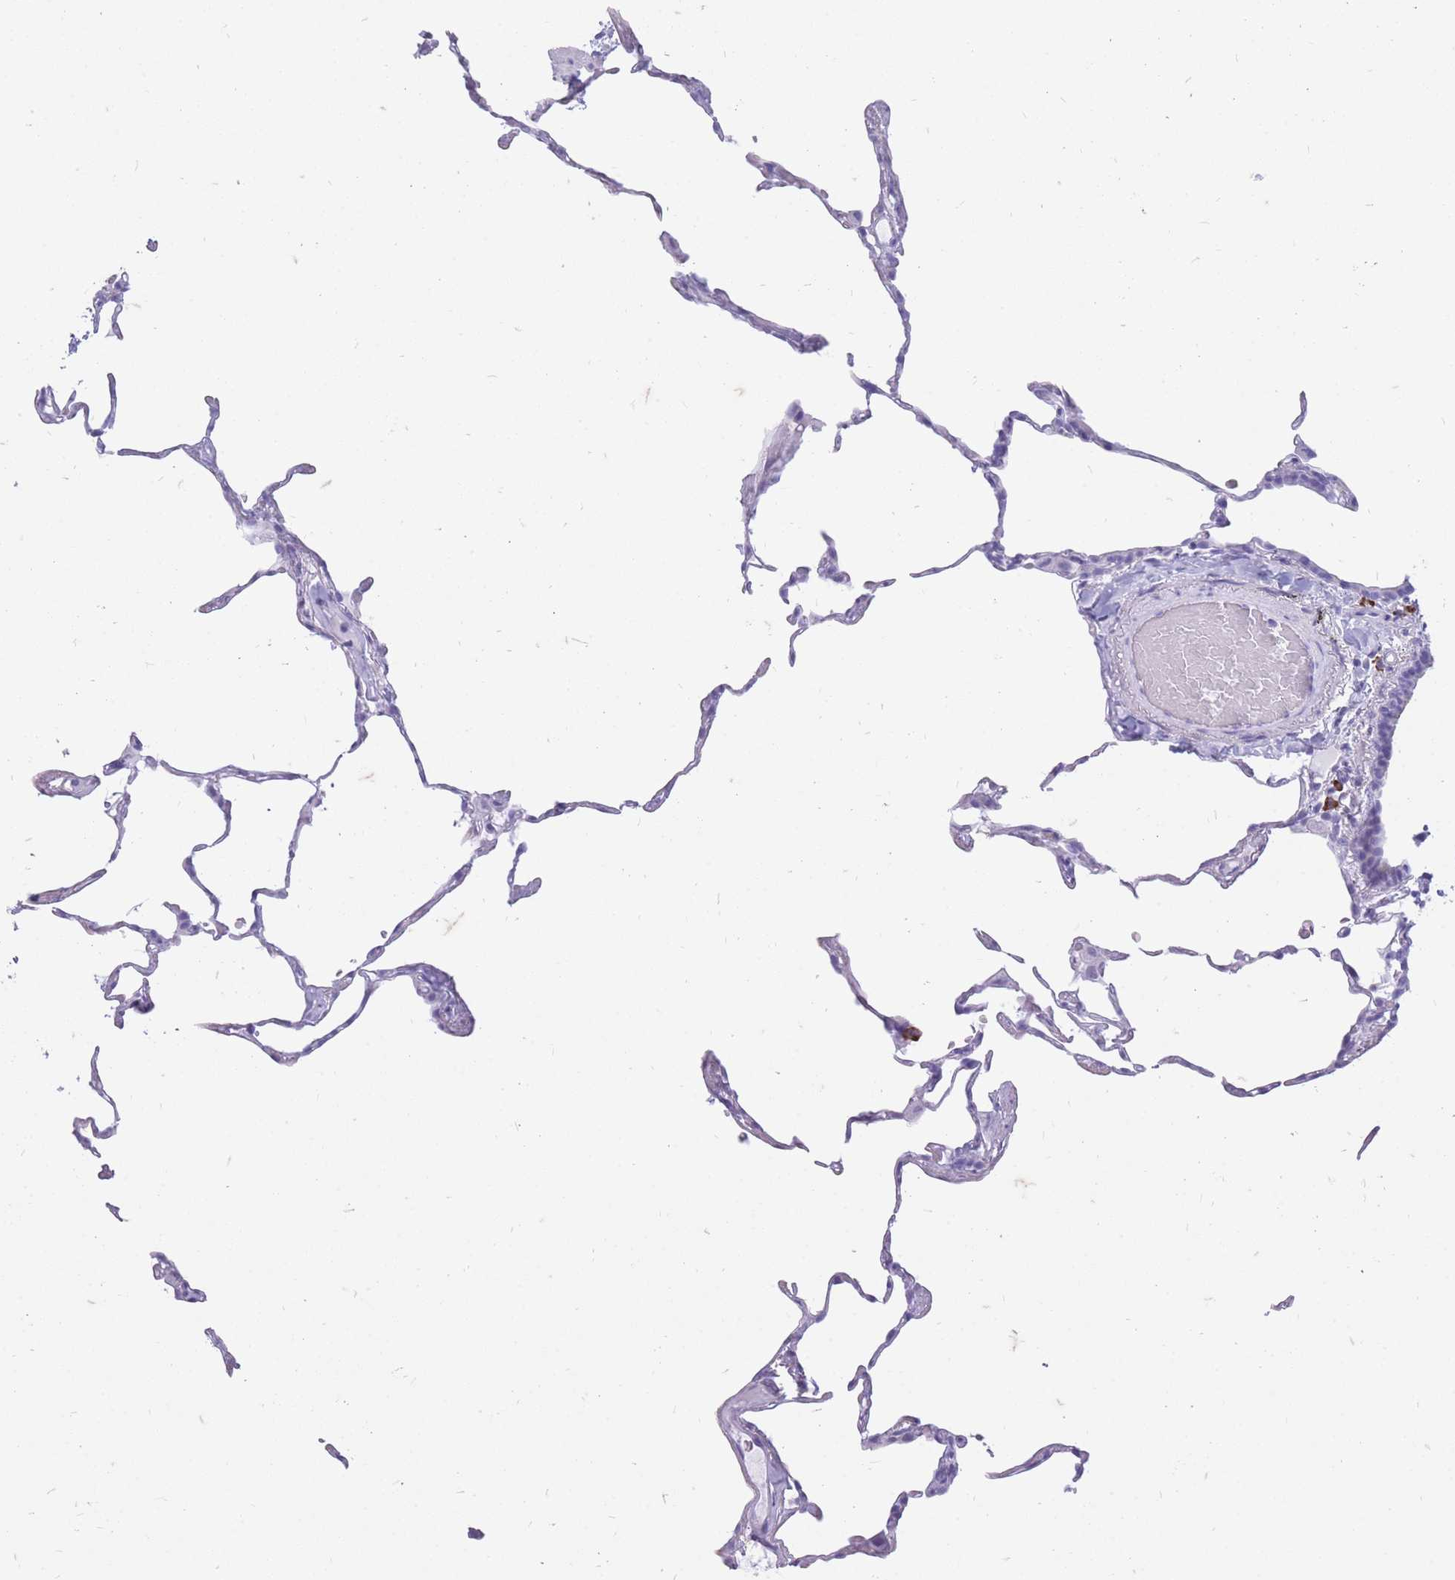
{"staining": {"intensity": "negative", "quantity": "none", "location": "none"}, "tissue": "lung", "cell_type": "Alveolar cells", "image_type": "normal", "snomed": [{"axis": "morphology", "description": "Normal tissue, NOS"}, {"axis": "topography", "description": "Lung"}], "caption": "This is a histopathology image of immunohistochemistry (IHC) staining of normal lung, which shows no expression in alveolar cells. (DAB immunohistochemistry (IHC) visualized using brightfield microscopy, high magnification).", "gene": "ZFP37", "patient": {"sex": "female", "age": 57}}